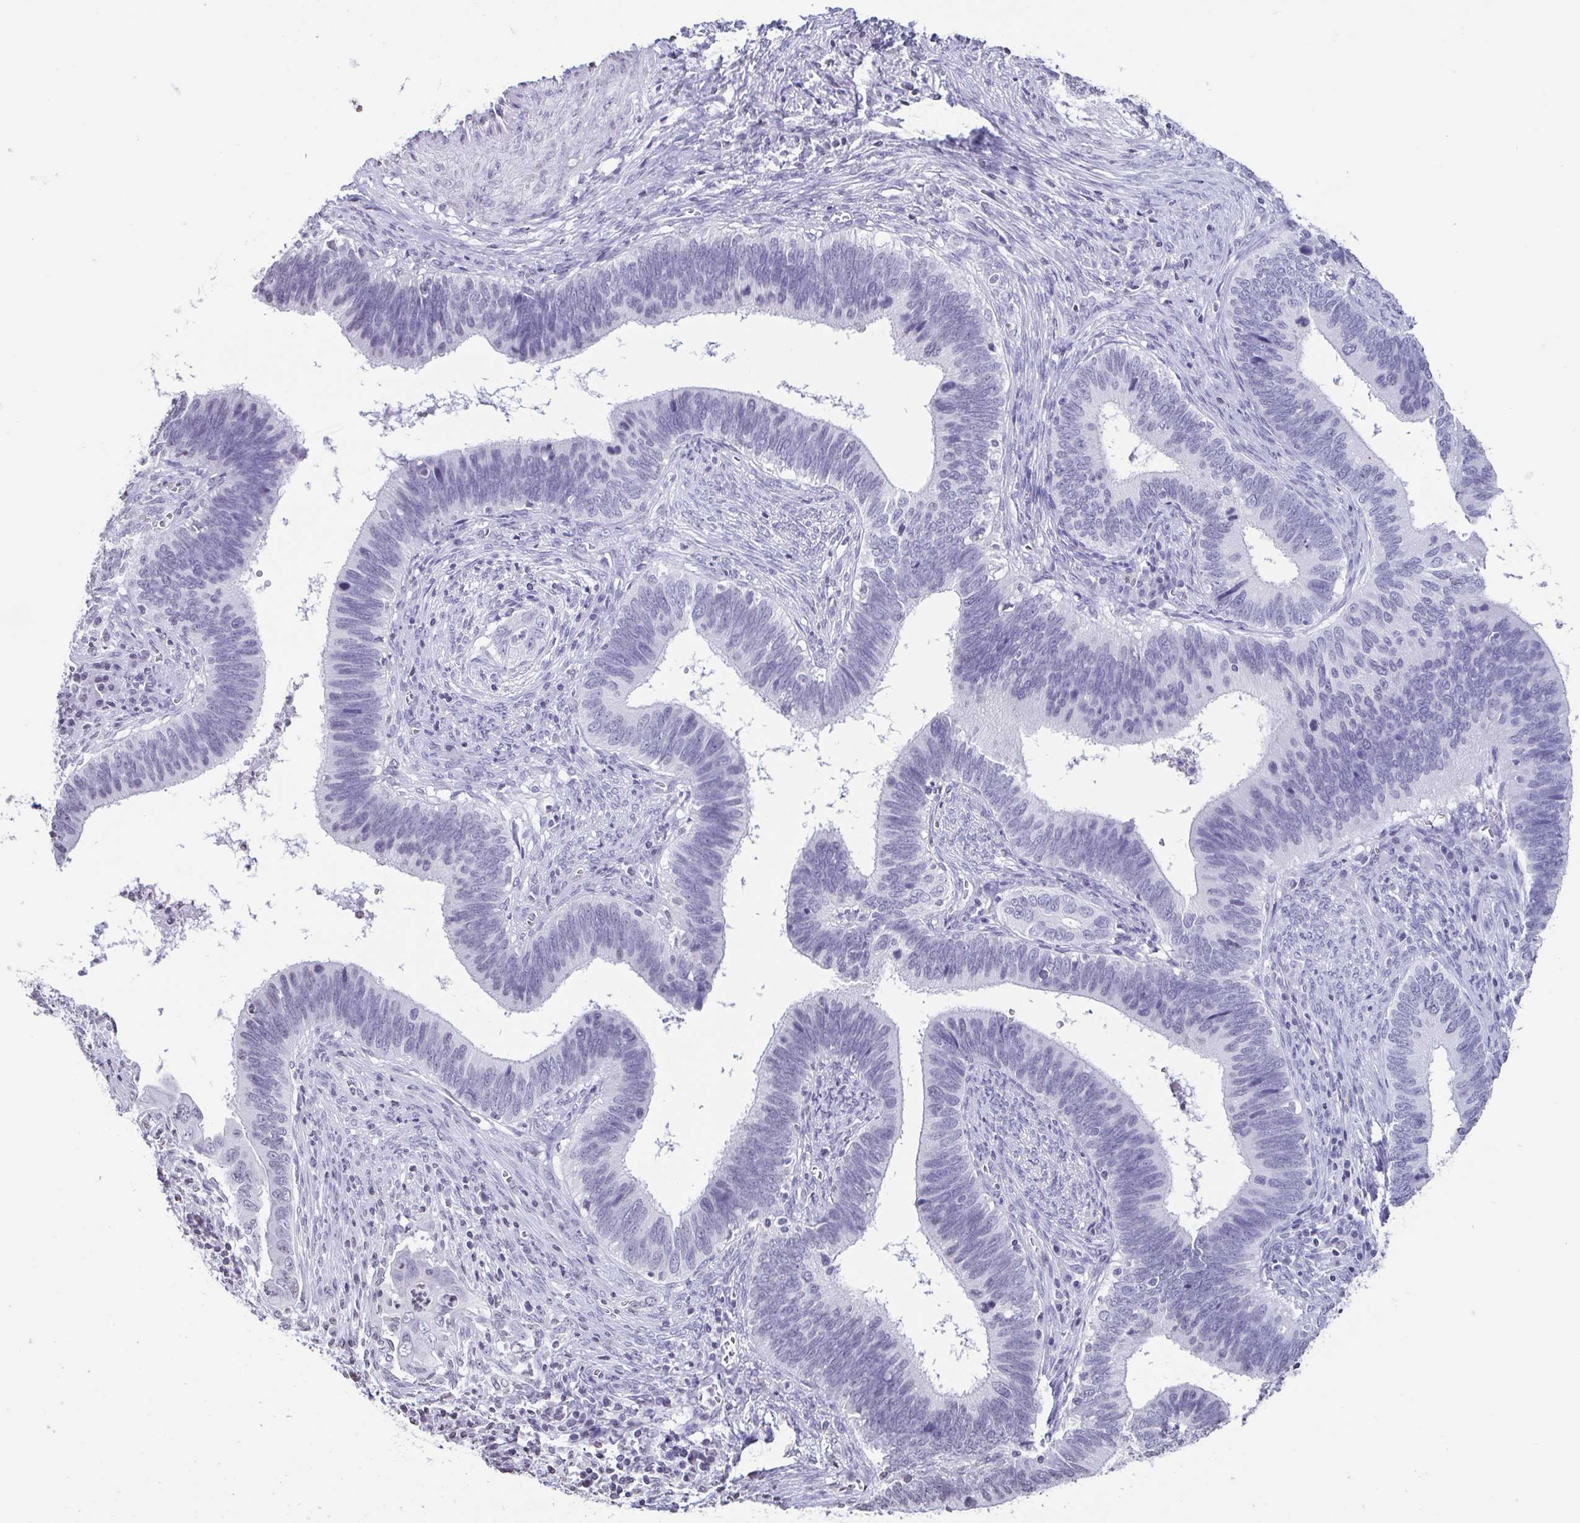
{"staining": {"intensity": "negative", "quantity": "none", "location": "none"}, "tissue": "cervical cancer", "cell_type": "Tumor cells", "image_type": "cancer", "snomed": [{"axis": "morphology", "description": "Adenocarcinoma, NOS"}, {"axis": "topography", "description": "Cervix"}], "caption": "Tumor cells are negative for protein expression in human adenocarcinoma (cervical). Brightfield microscopy of immunohistochemistry stained with DAB (brown) and hematoxylin (blue), captured at high magnification.", "gene": "VCY1B", "patient": {"sex": "female", "age": 42}}